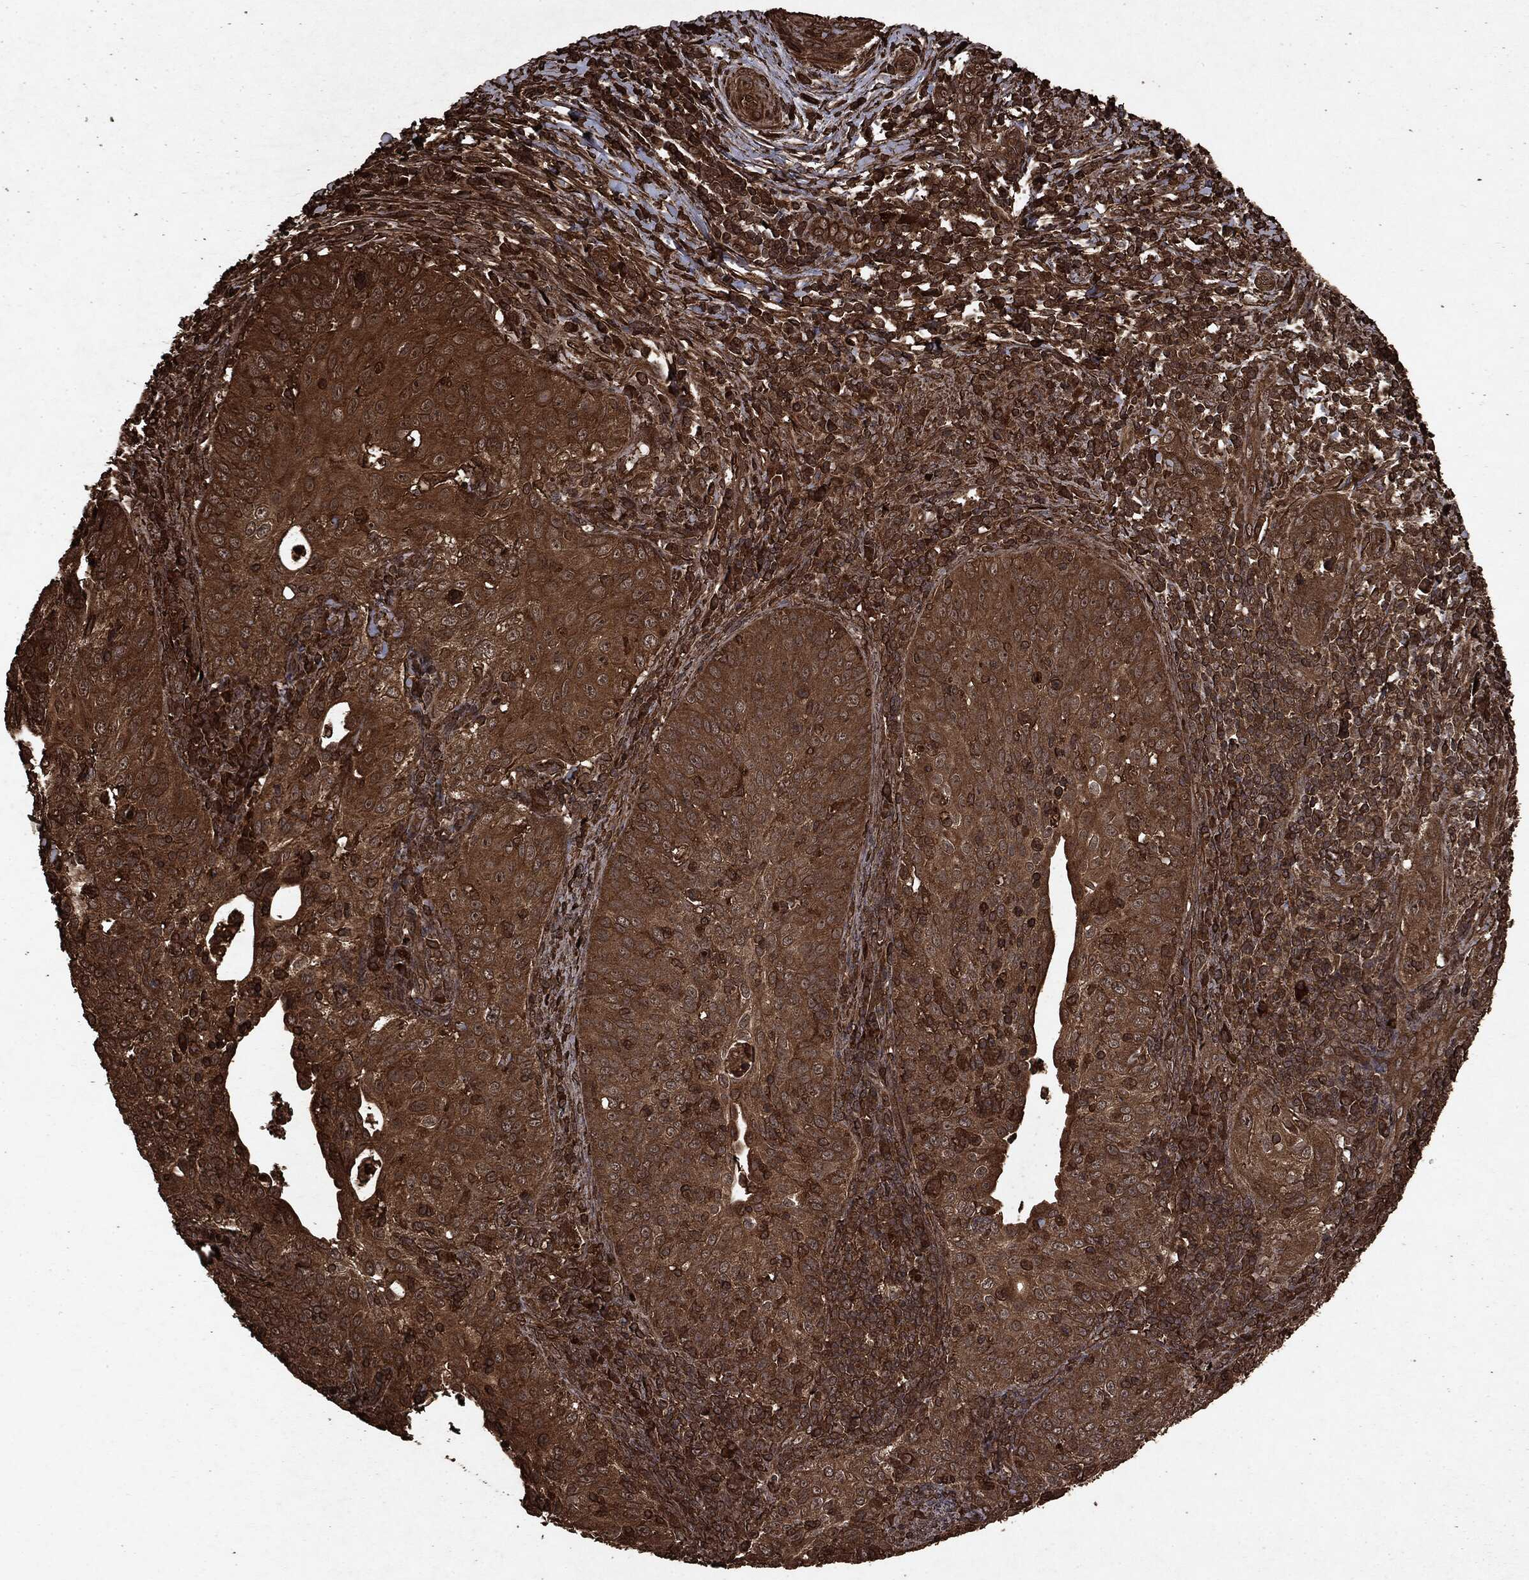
{"staining": {"intensity": "moderate", "quantity": ">75%", "location": "cytoplasmic/membranous"}, "tissue": "cervical cancer", "cell_type": "Tumor cells", "image_type": "cancer", "snomed": [{"axis": "morphology", "description": "Squamous cell carcinoma, NOS"}, {"axis": "topography", "description": "Cervix"}], "caption": "A brown stain highlights moderate cytoplasmic/membranous expression of a protein in squamous cell carcinoma (cervical) tumor cells. (brown staining indicates protein expression, while blue staining denotes nuclei).", "gene": "ARAF", "patient": {"sex": "female", "age": 30}}